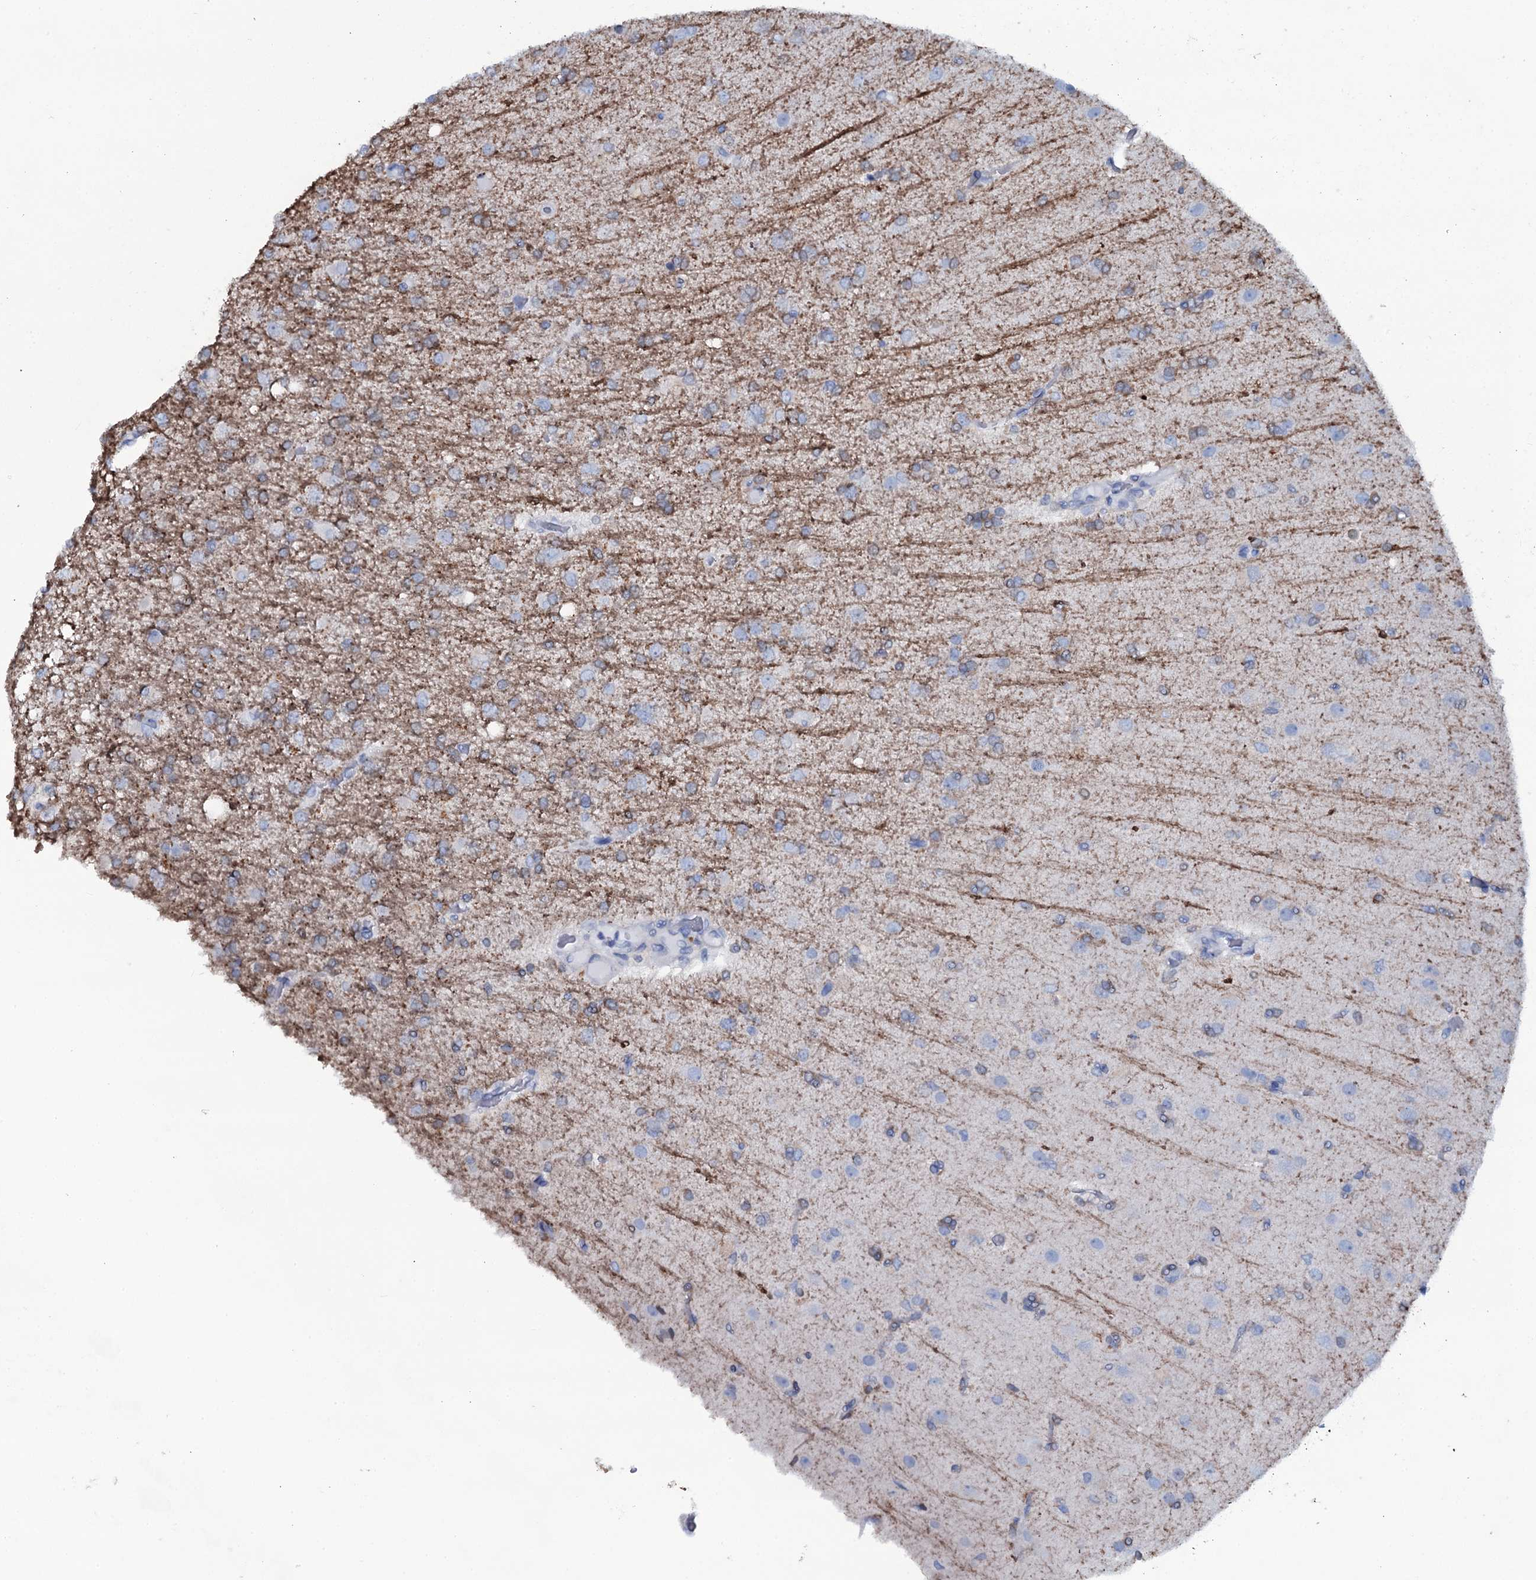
{"staining": {"intensity": "negative", "quantity": "none", "location": "none"}, "tissue": "glioma", "cell_type": "Tumor cells", "image_type": "cancer", "snomed": [{"axis": "morphology", "description": "Glioma, malignant, High grade"}, {"axis": "topography", "description": "Brain"}], "caption": "The immunohistochemistry photomicrograph has no significant positivity in tumor cells of high-grade glioma (malignant) tissue. The staining was performed using DAB (3,3'-diaminobenzidine) to visualize the protein expression in brown, while the nuclei were stained in blue with hematoxylin (Magnification: 20x).", "gene": "SLC4A7", "patient": {"sex": "female", "age": 74}}